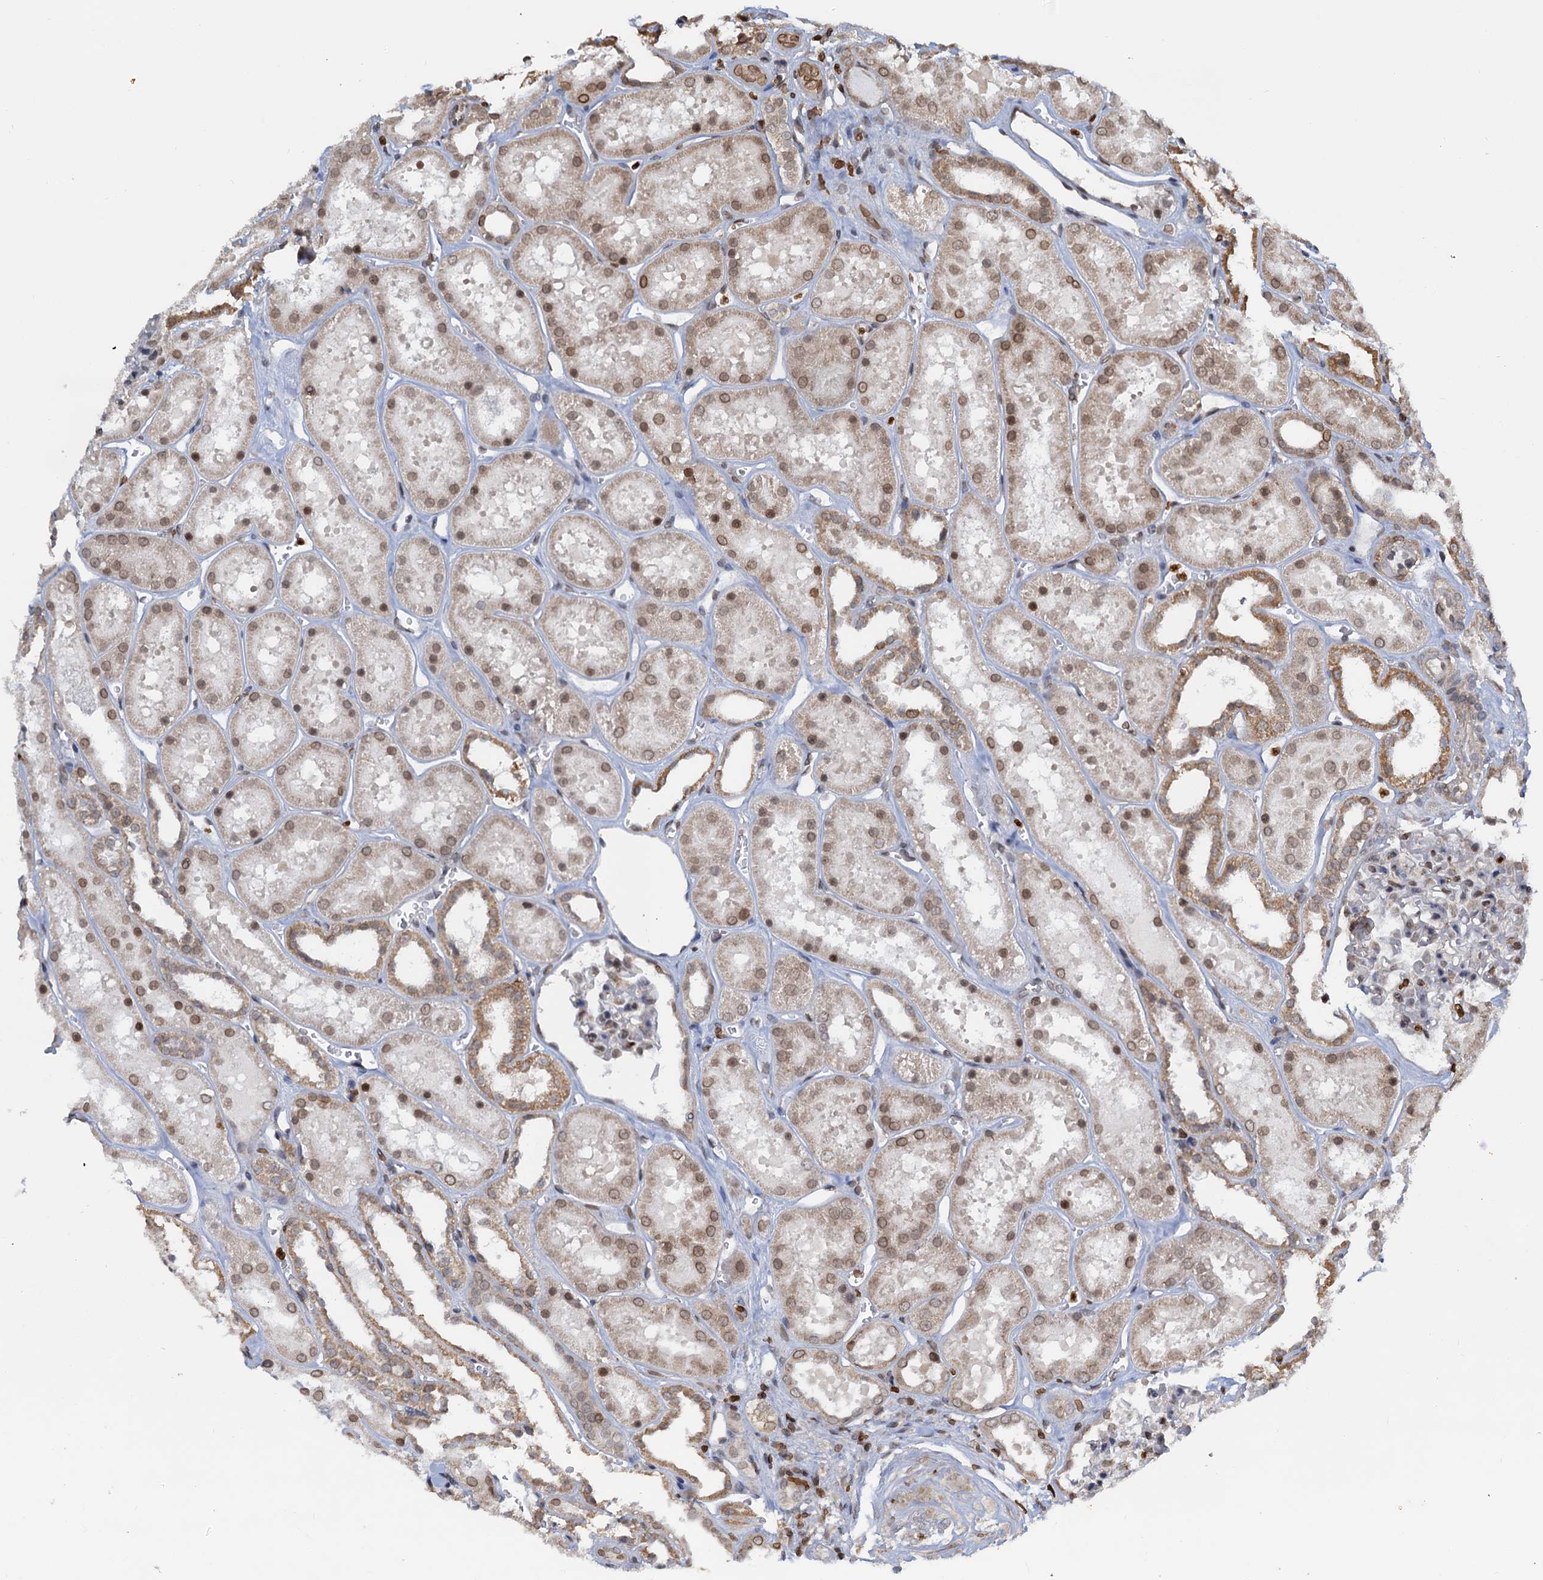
{"staining": {"intensity": "moderate", "quantity": "25%-75%", "location": "nuclear"}, "tissue": "kidney", "cell_type": "Cells in glomeruli", "image_type": "normal", "snomed": [{"axis": "morphology", "description": "Normal tissue, NOS"}, {"axis": "topography", "description": "Kidney"}], "caption": "This micrograph displays immunohistochemistry (IHC) staining of normal kidney, with medium moderate nuclear expression in approximately 25%-75% of cells in glomeruli.", "gene": "ZC3H13", "patient": {"sex": "female", "age": 41}}